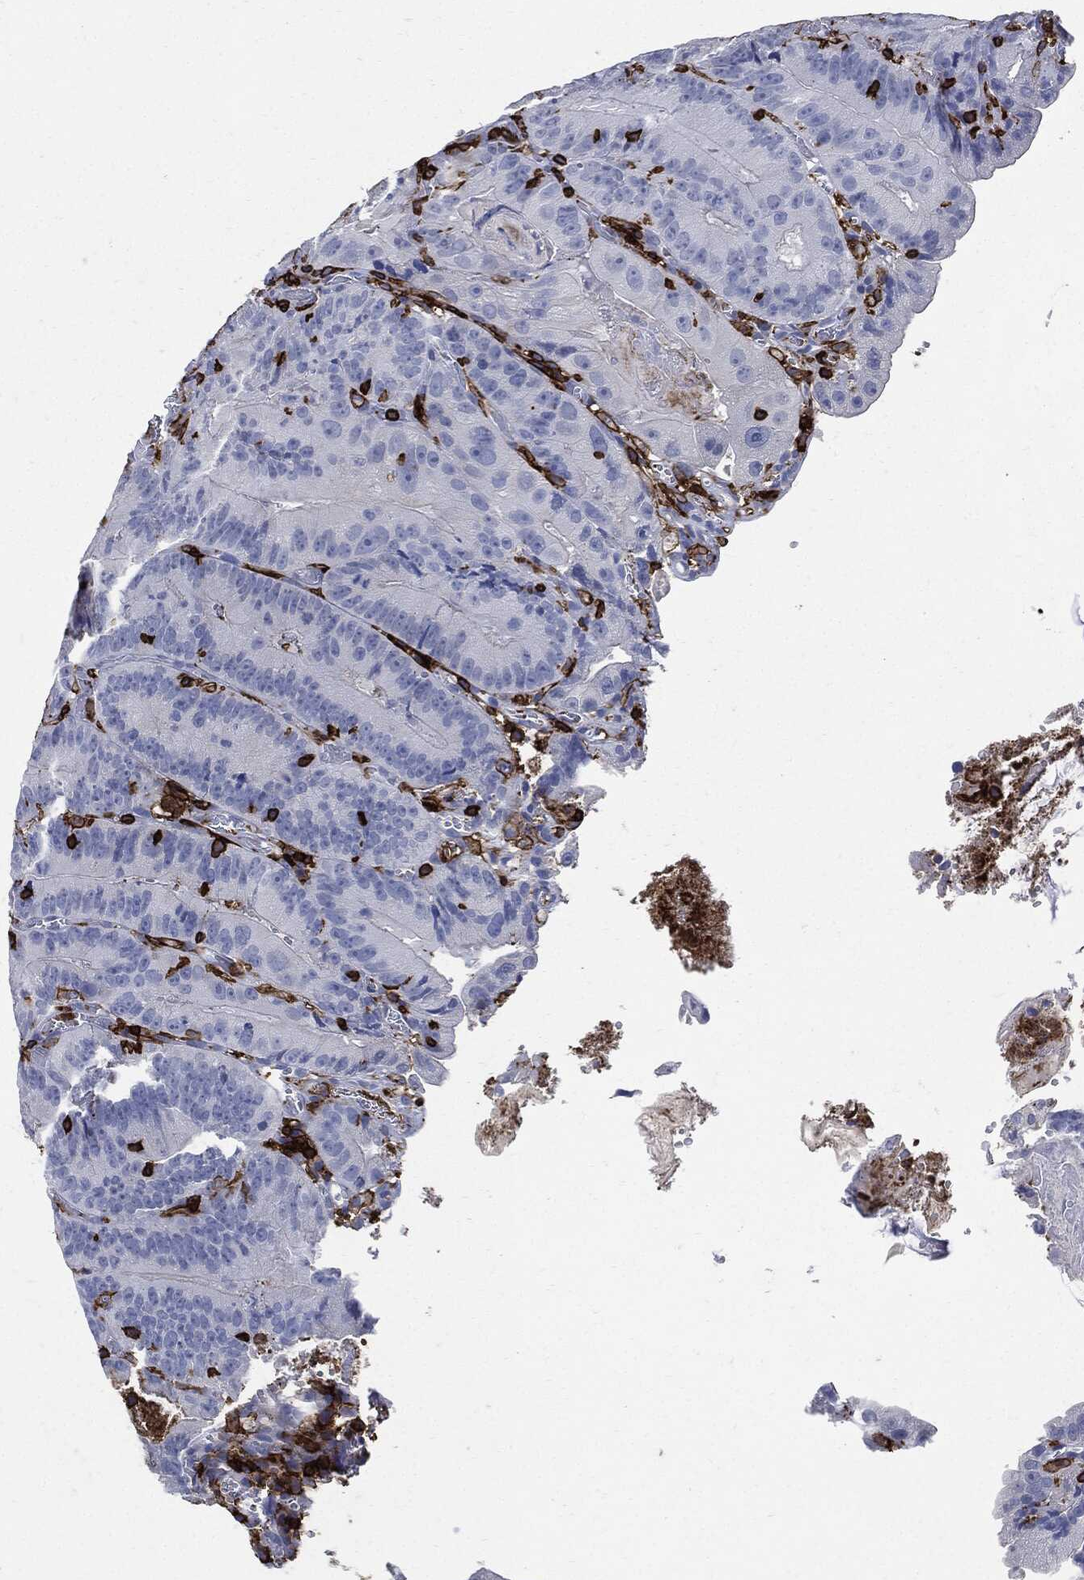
{"staining": {"intensity": "negative", "quantity": "none", "location": "none"}, "tissue": "colorectal cancer", "cell_type": "Tumor cells", "image_type": "cancer", "snomed": [{"axis": "morphology", "description": "Adenocarcinoma, NOS"}, {"axis": "topography", "description": "Colon"}], "caption": "The histopathology image displays no significant staining in tumor cells of adenocarcinoma (colorectal).", "gene": "PTPRC", "patient": {"sex": "female", "age": 86}}